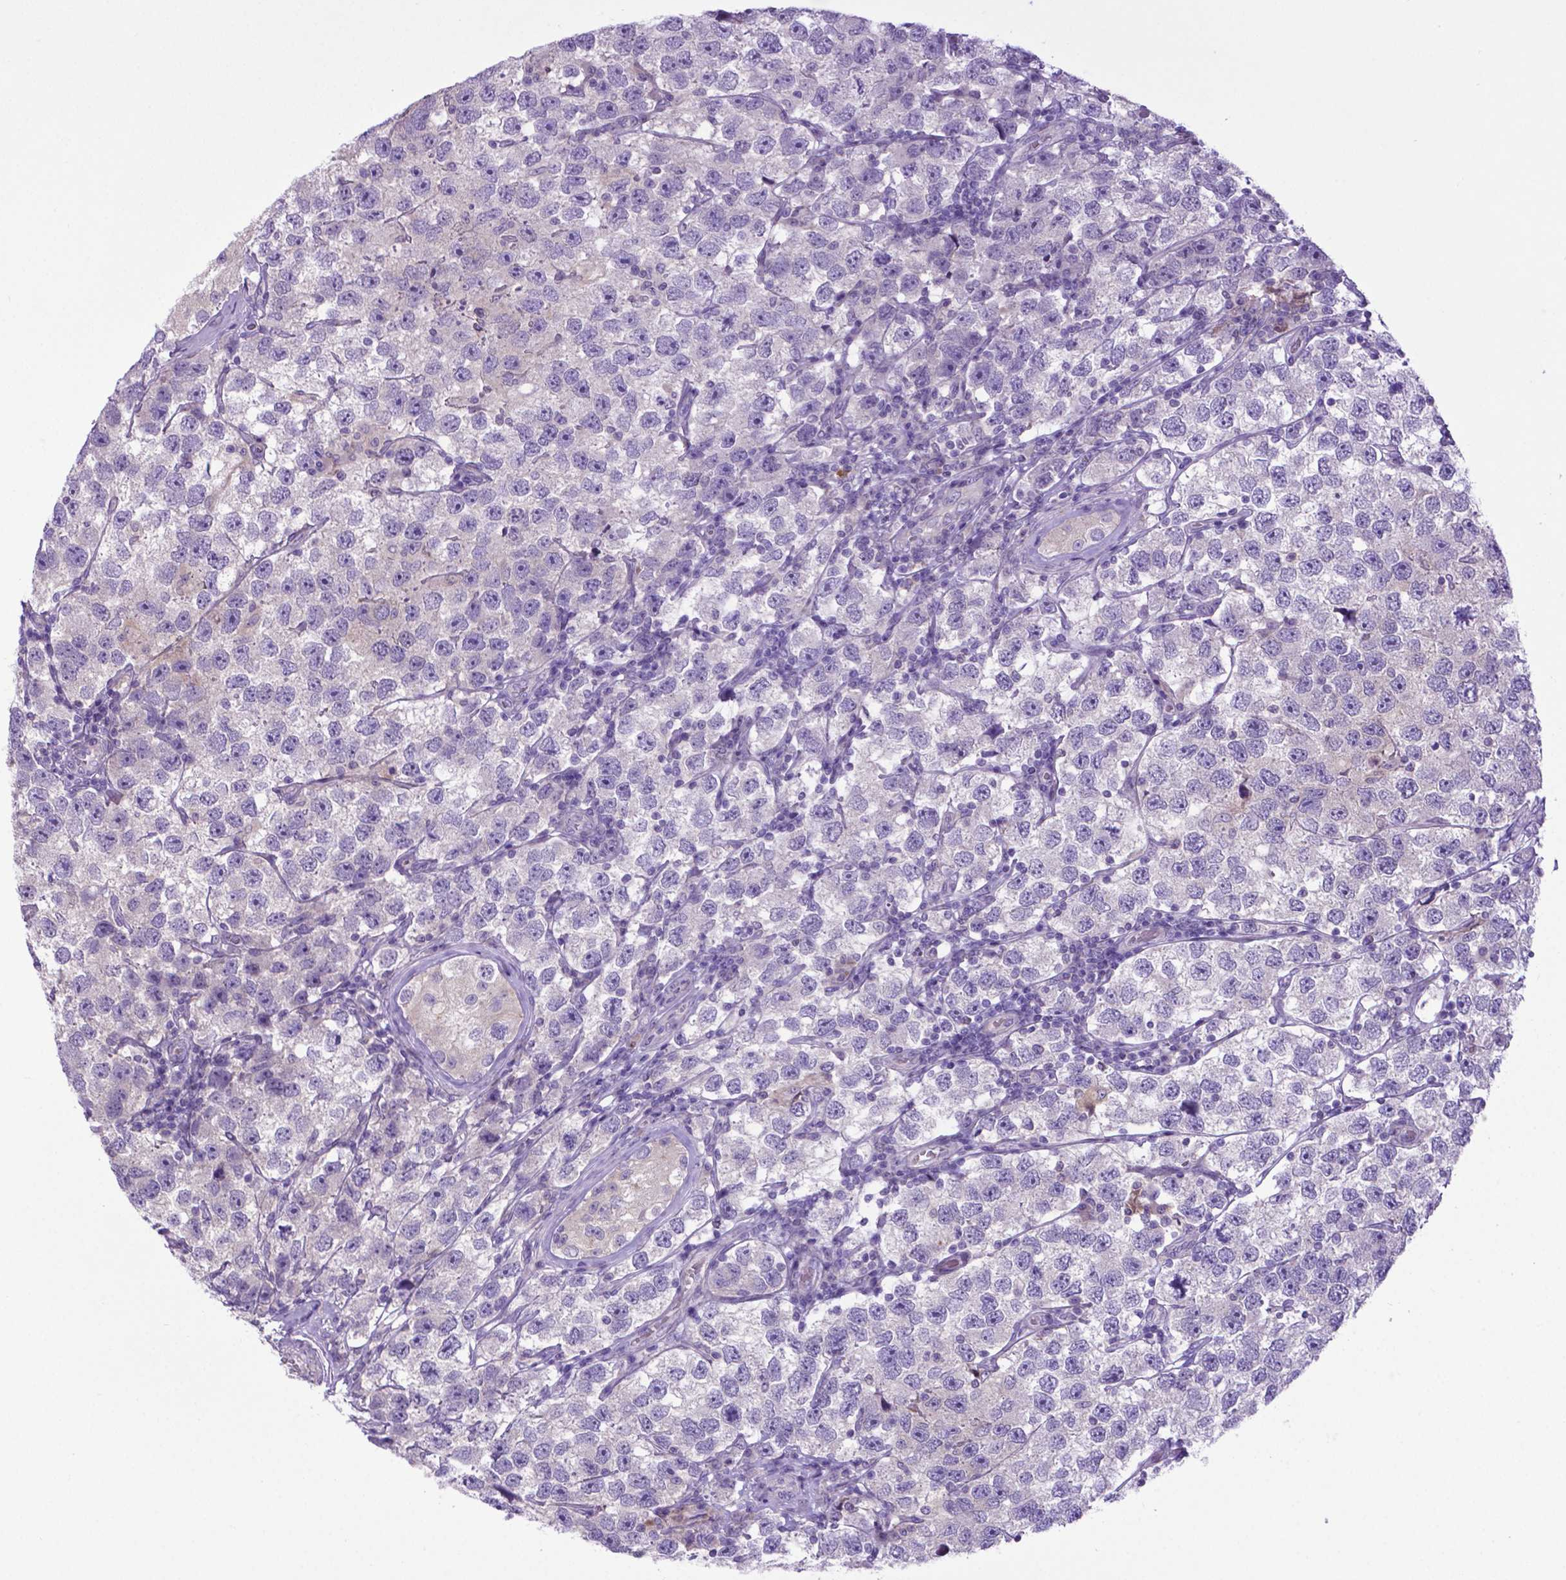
{"staining": {"intensity": "negative", "quantity": "none", "location": "none"}, "tissue": "testis cancer", "cell_type": "Tumor cells", "image_type": "cancer", "snomed": [{"axis": "morphology", "description": "Seminoma, NOS"}, {"axis": "topography", "description": "Testis"}], "caption": "A high-resolution image shows immunohistochemistry staining of testis seminoma, which demonstrates no significant staining in tumor cells.", "gene": "ADRA2B", "patient": {"sex": "male", "age": 26}}